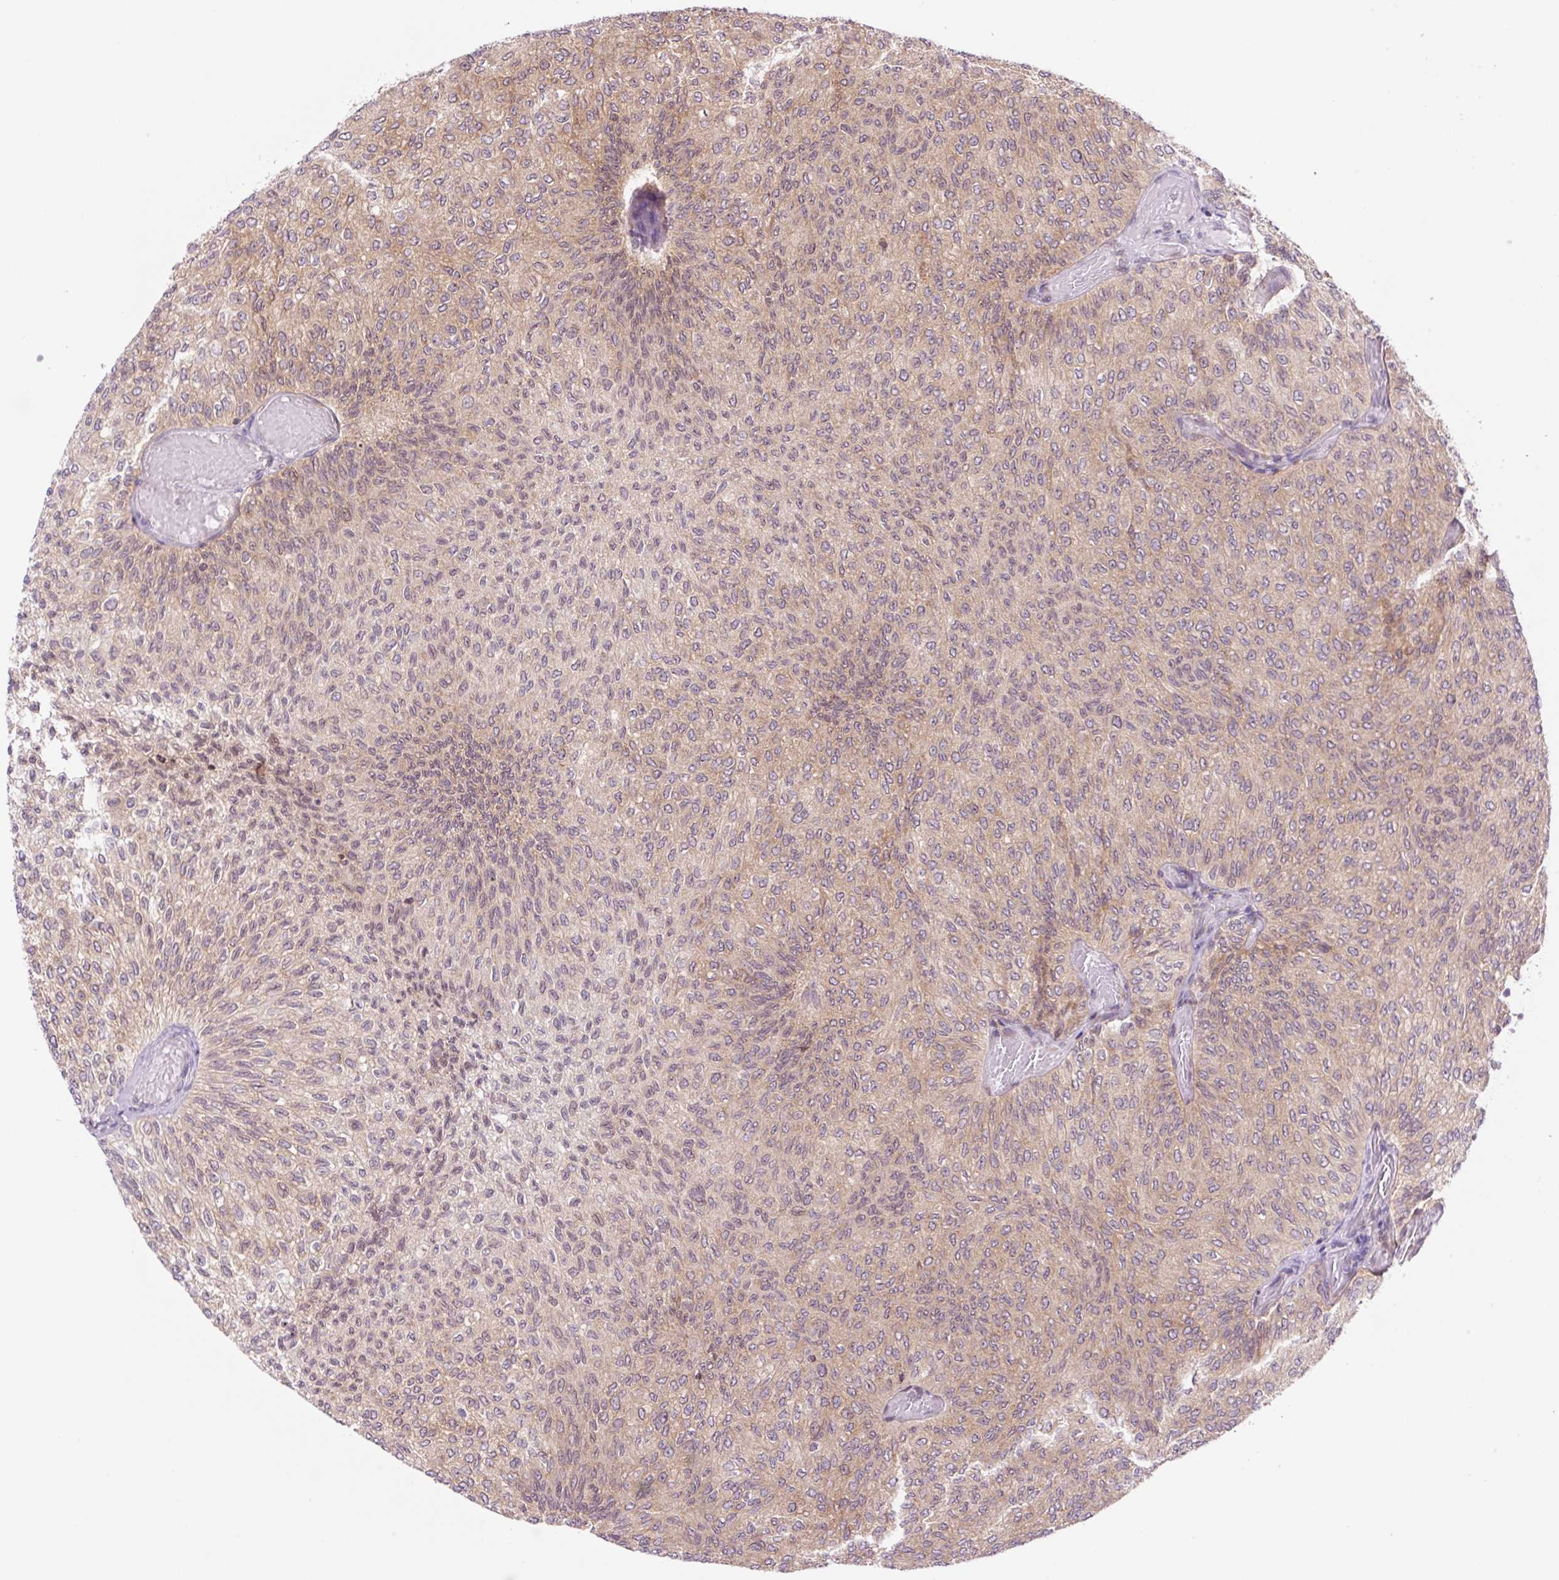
{"staining": {"intensity": "moderate", "quantity": ">75%", "location": "cytoplasmic/membranous"}, "tissue": "urothelial cancer", "cell_type": "Tumor cells", "image_type": "cancer", "snomed": [{"axis": "morphology", "description": "Urothelial carcinoma, Low grade"}, {"axis": "topography", "description": "Urinary bladder"}], "caption": "This micrograph demonstrates IHC staining of human urothelial cancer, with medium moderate cytoplasmic/membranous positivity in approximately >75% of tumor cells.", "gene": "RPL41", "patient": {"sex": "male", "age": 78}}